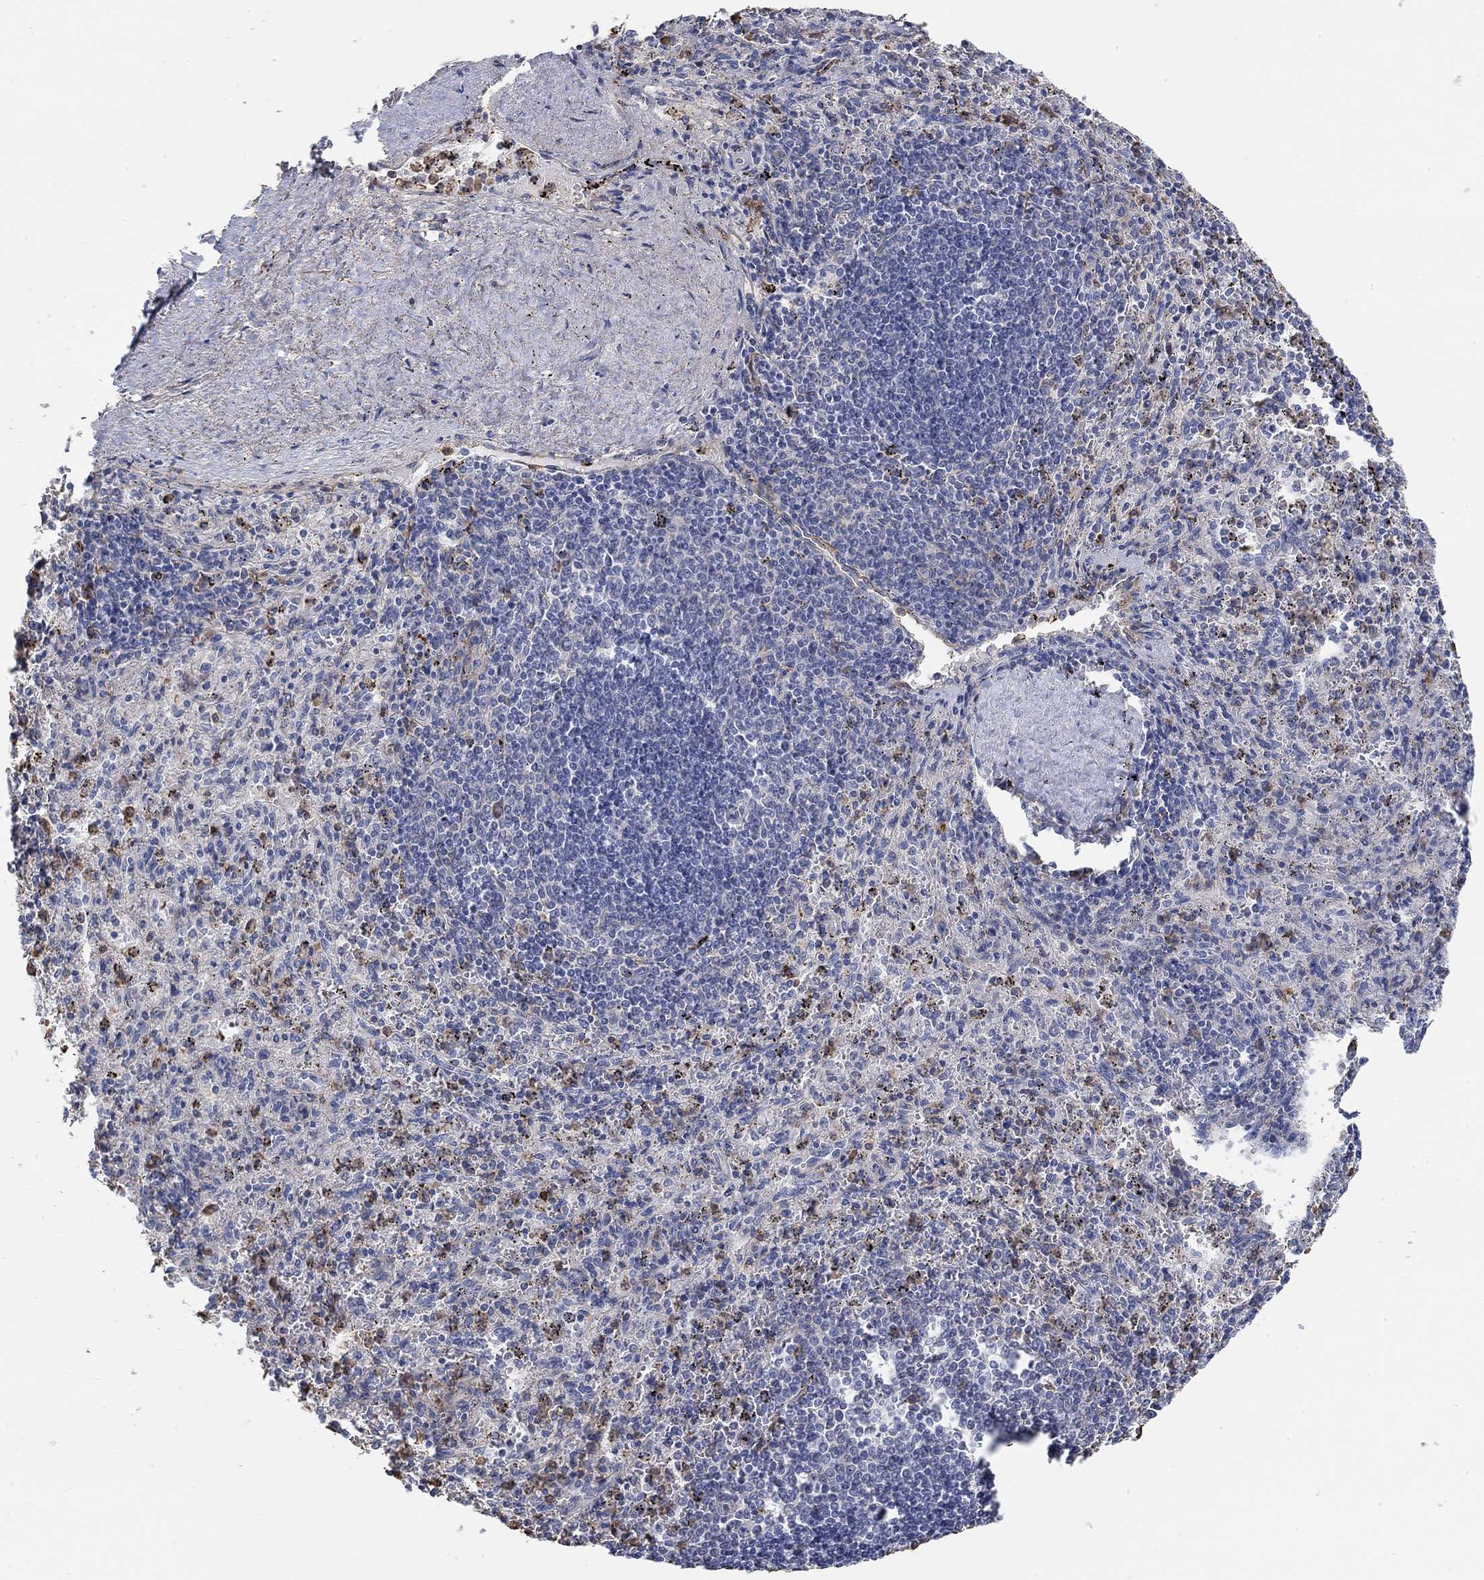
{"staining": {"intensity": "strong", "quantity": "<25%", "location": "cytoplasmic/membranous"}, "tissue": "spleen", "cell_type": "Cells in red pulp", "image_type": "normal", "snomed": [{"axis": "morphology", "description": "Normal tissue, NOS"}, {"axis": "topography", "description": "Spleen"}], "caption": "DAB immunohistochemical staining of normal human spleen reveals strong cytoplasmic/membranous protein staining in about <25% of cells in red pulp. (DAB = brown stain, brightfield microscopy at high magnification).", "gene": "SYT16", "patient": {"sex": "male", "age": 57}}